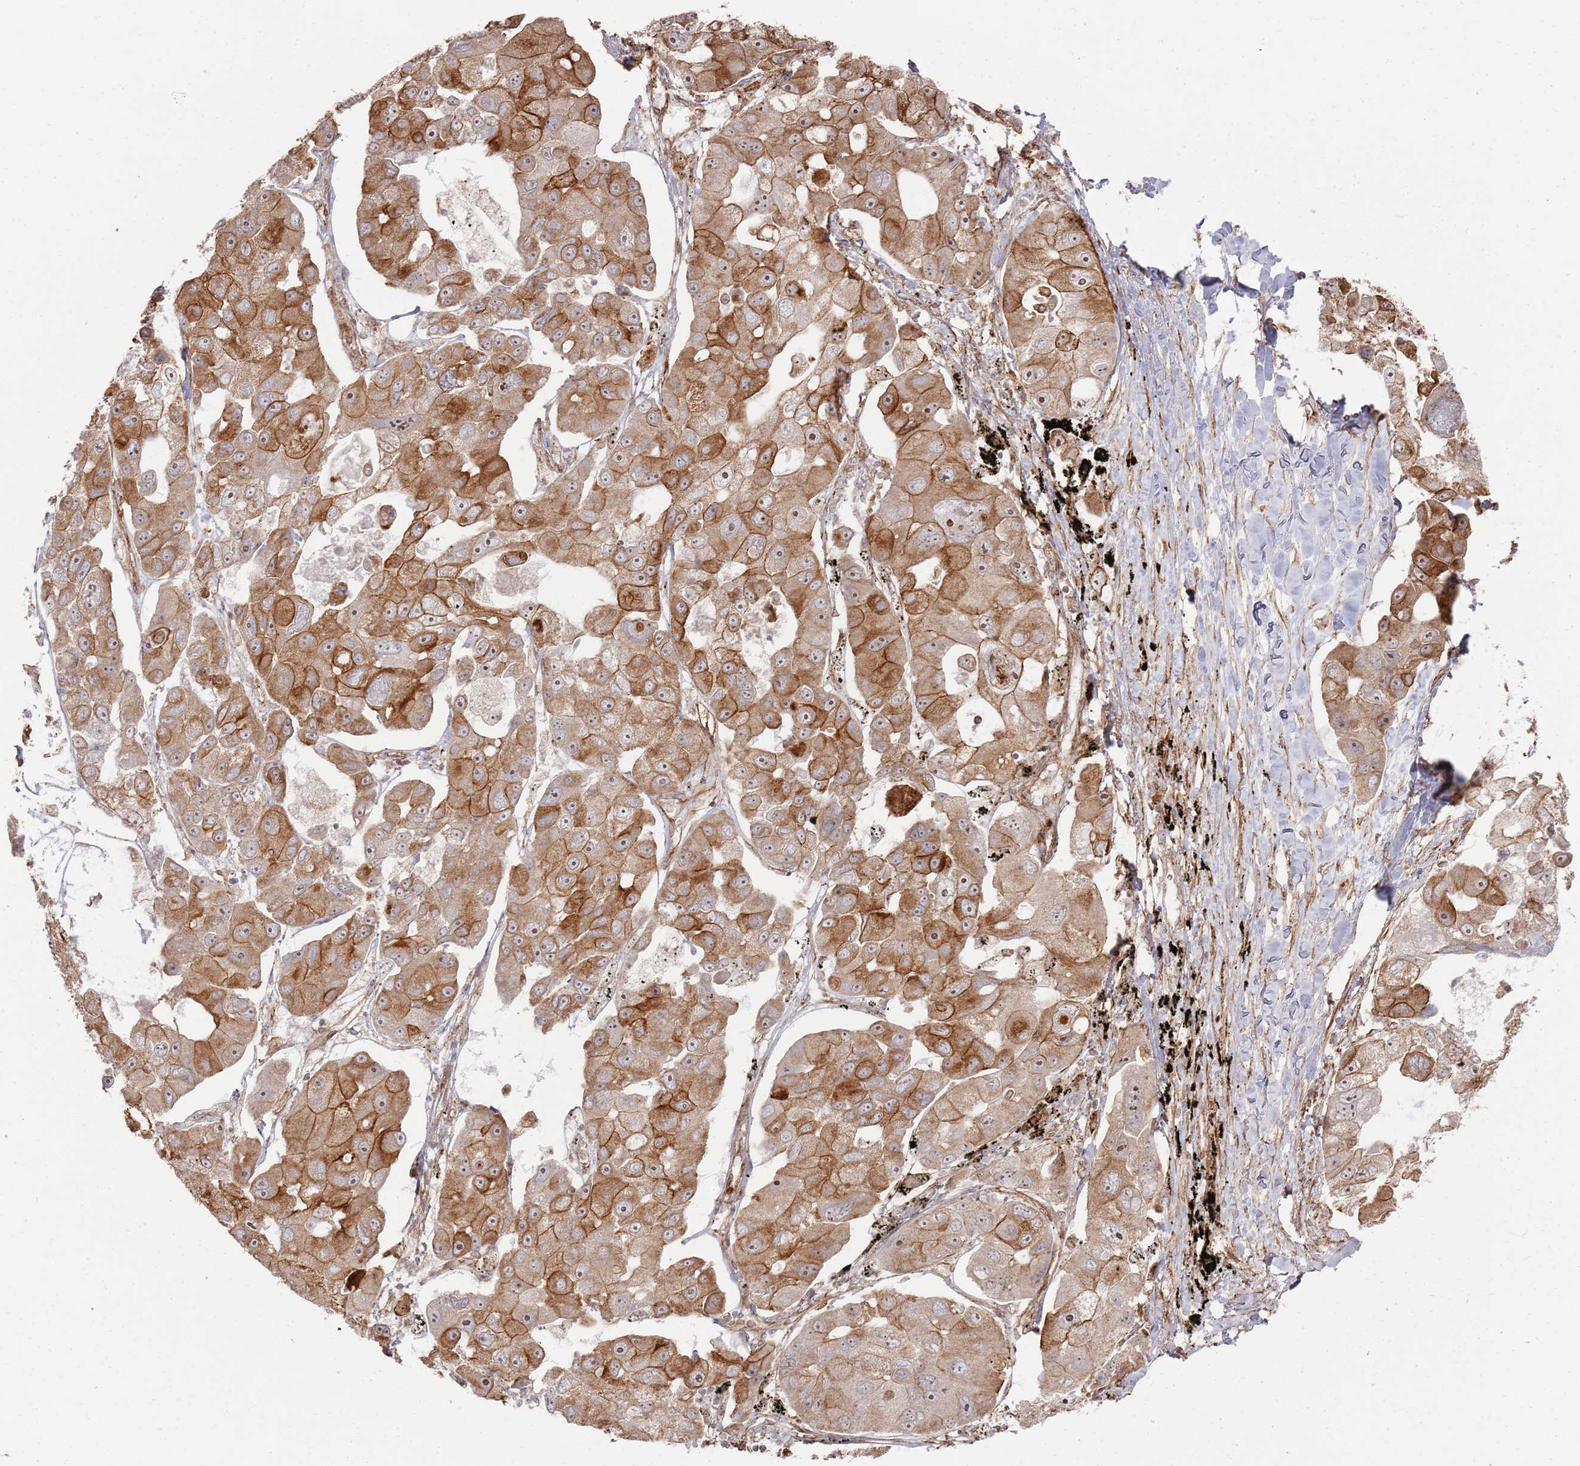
{"staining": {"intensity": "moderate", "quantity": ">75%", "location": "cytoplasmic/membranous,nuclear"}, "tissue": "lung cancer", "cell_type": "Tumor cells", "image_type": "cancer", "snomed": [{"axis": "morphology", "description": "Adenocarcinoma, NOS"}, {"axis": "topography", "description": "Lung"}], "caption": "Lung cancer (adenocarcinoma) was stained to show a protein in brown. There is medium levels of moderate cytoplasmic/membranous and nuclear positivity in about >75% of tumor cells. (DAB (3,3'-diaminobenzidine) IHC, brown staining for protein, blue staining for nuclei).", "gene": "PHF21A", "patient": {"sex": "female", "age": 54}}